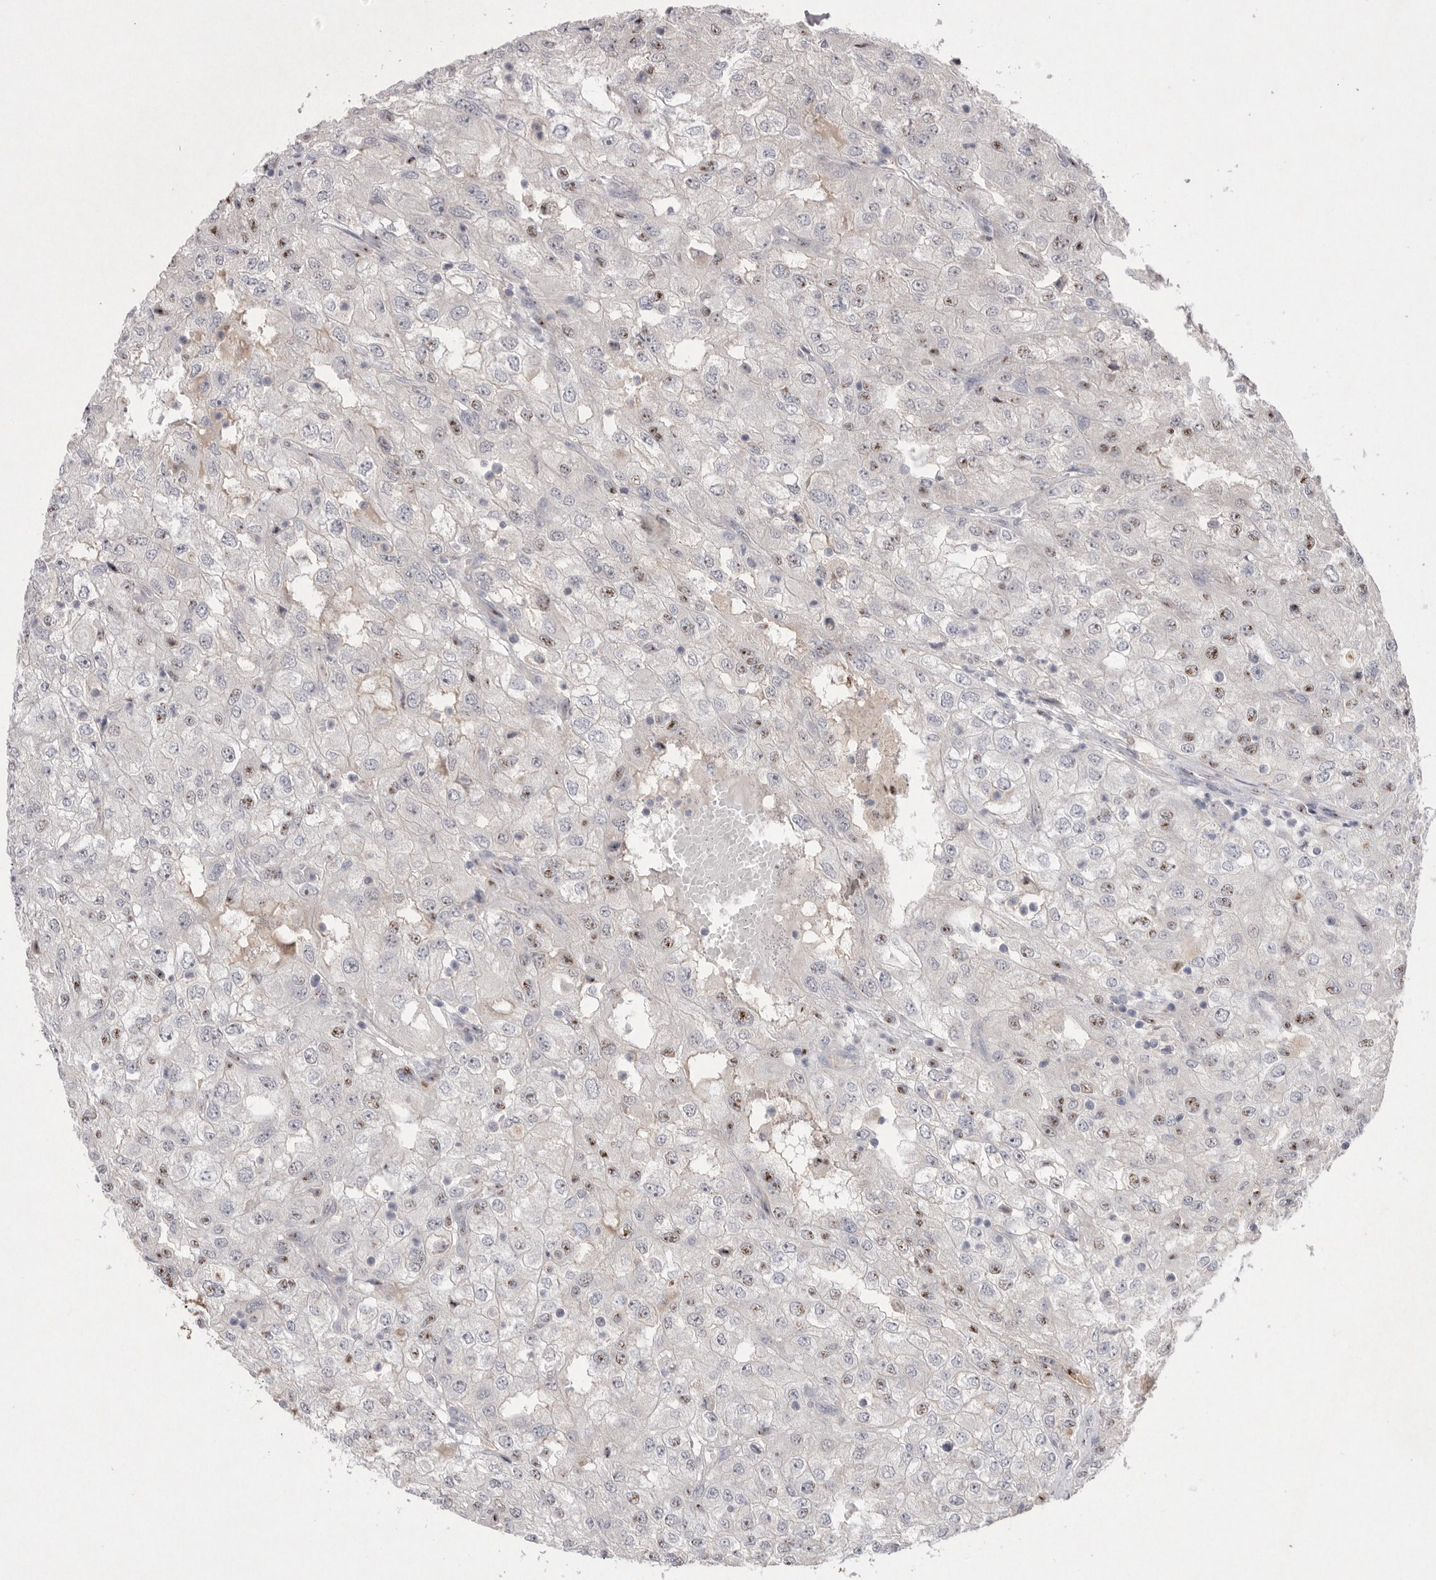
{"staining": {"intensity": "moderate", "quantity": "<25%", "location": "nuclear"}, "tissue": "renal cancer", "cell_type": "Tumor cells", "image_type": "cancer", "snomed": [{"axis": "morphology", "description": "Adenocarcinoma, NOS"}, {"axis": "topography", "description": "Kidney"}], "caption": "Immunohistochemistry (IHC) image of neoplastic tissue: human renal cancer stained using IHC reveals low levels of moderate protein expression localized specifically in the nuclear of tumor cells, appearing as a nuclear brown color.", "gene": "HUS1", "patient": {"sex": "female", "age": 54}}